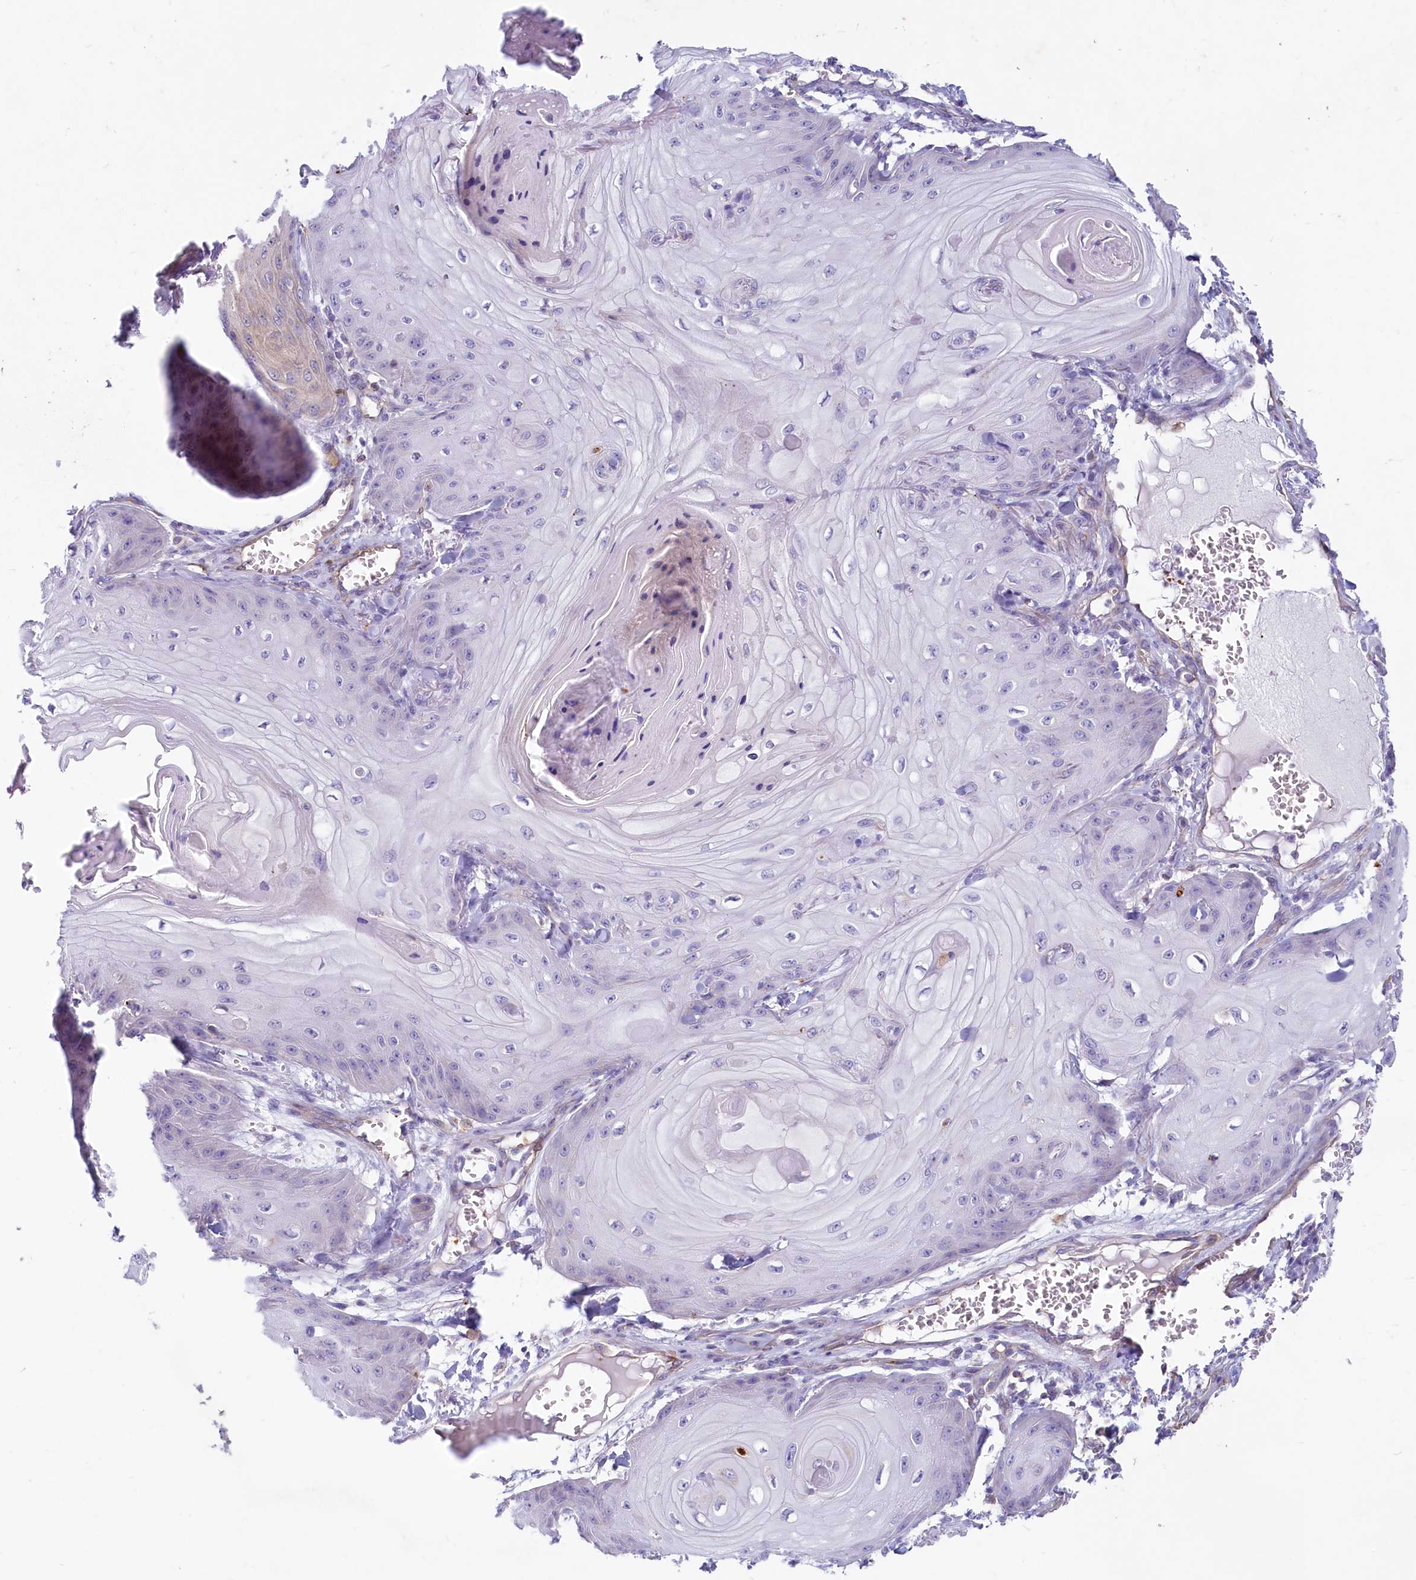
{"staining": {"intensity": "negative", "quantity": "none", "location": "none"}, "tissue": "skin cancer", "cell_type": "Tumor cells", "image_type": "cancer", "snomed": [{"axis": "morphology", "description": "Squamous cell carcinoma, NOS"}, {"axis": "topography", "description": "Skin"}], "caption": "Squamous cell carcinoma (skin) was stained to show a protein in brown. There is no significant expression in tumor cells.", "gene": "LMOD3", "patient": {"sex": "male", "age": 74}}